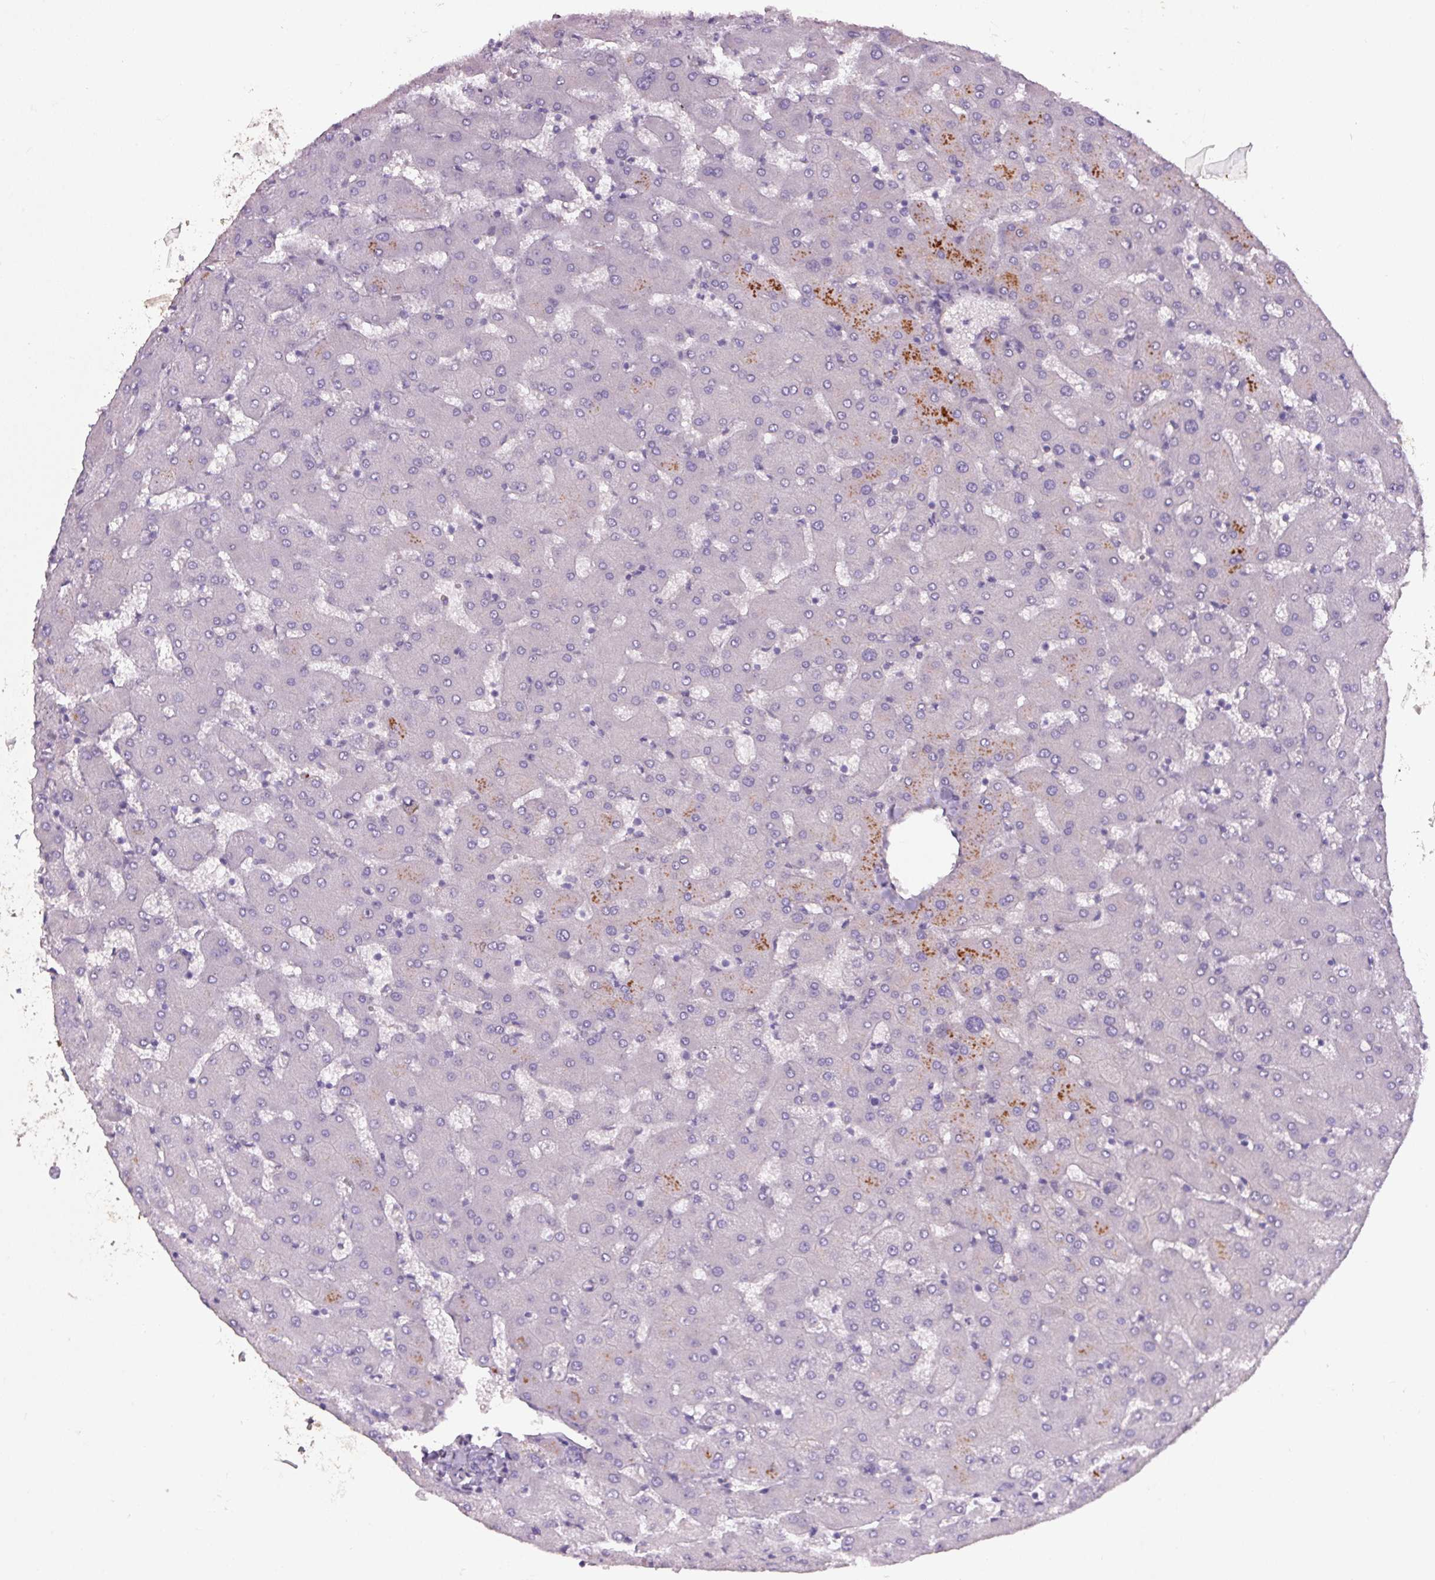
{"staining": {"intensity": "negative", "quantity": "none", "location": "none"}, "tissue": "liver", "cell_type": "Cholangiocytes", "image_type": "normal", "snomed": [{"axis": "morphology", "description": "Normal tissue, NOS"}, {"axis": "topography", "description": "Liver"}], "caption": "This is a histopathology image of immunohistochemistry (IHC) staining of benign liver, which shows no staining in cholangiocytes. The staining was performed using DAB to visualize the protein expression in brown, while the nuclei were stained in blue with hematoxylin (Magnification: 20x).", "gene": "APOC4", "patient": {"sex": "female", "age": 63}}